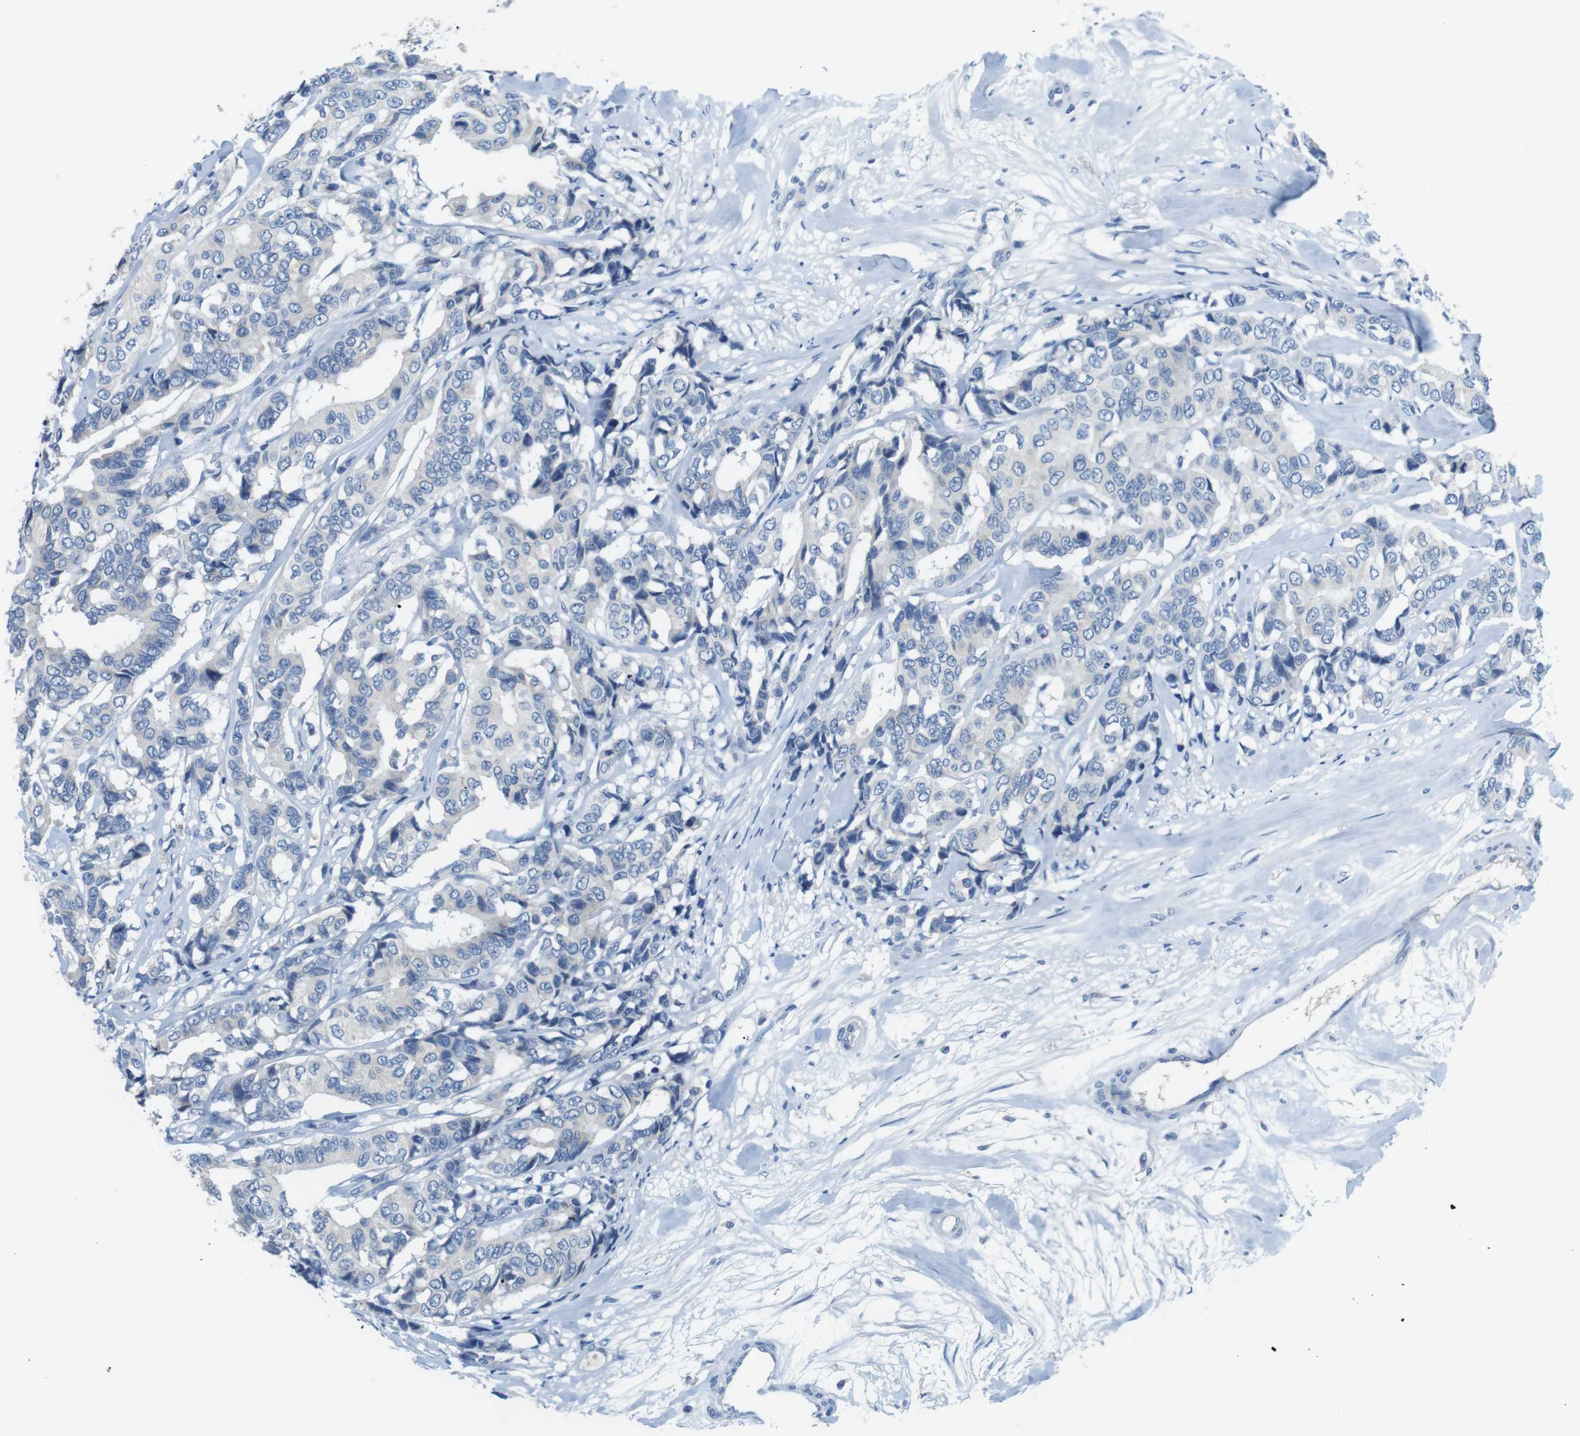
{"staining": {"intensity": "negative", "quantity": "none", "location": "none"}, "tissue": "breast cancer", "cell_type": "Tumor cells", "image_type": "cancer", "snomed": [{"axis": "morphology", "description": "Duct carcinoma"}, {"axis": "topography", "description": "Breast"}], "caption": "Human breast cancer (intraductal carcinoma) stained for a protein using immunohistochemistry exhibits no expression in tumor cells.", "gene": "SLC35A3", "patient": {"sex": "female", "age": 87}}